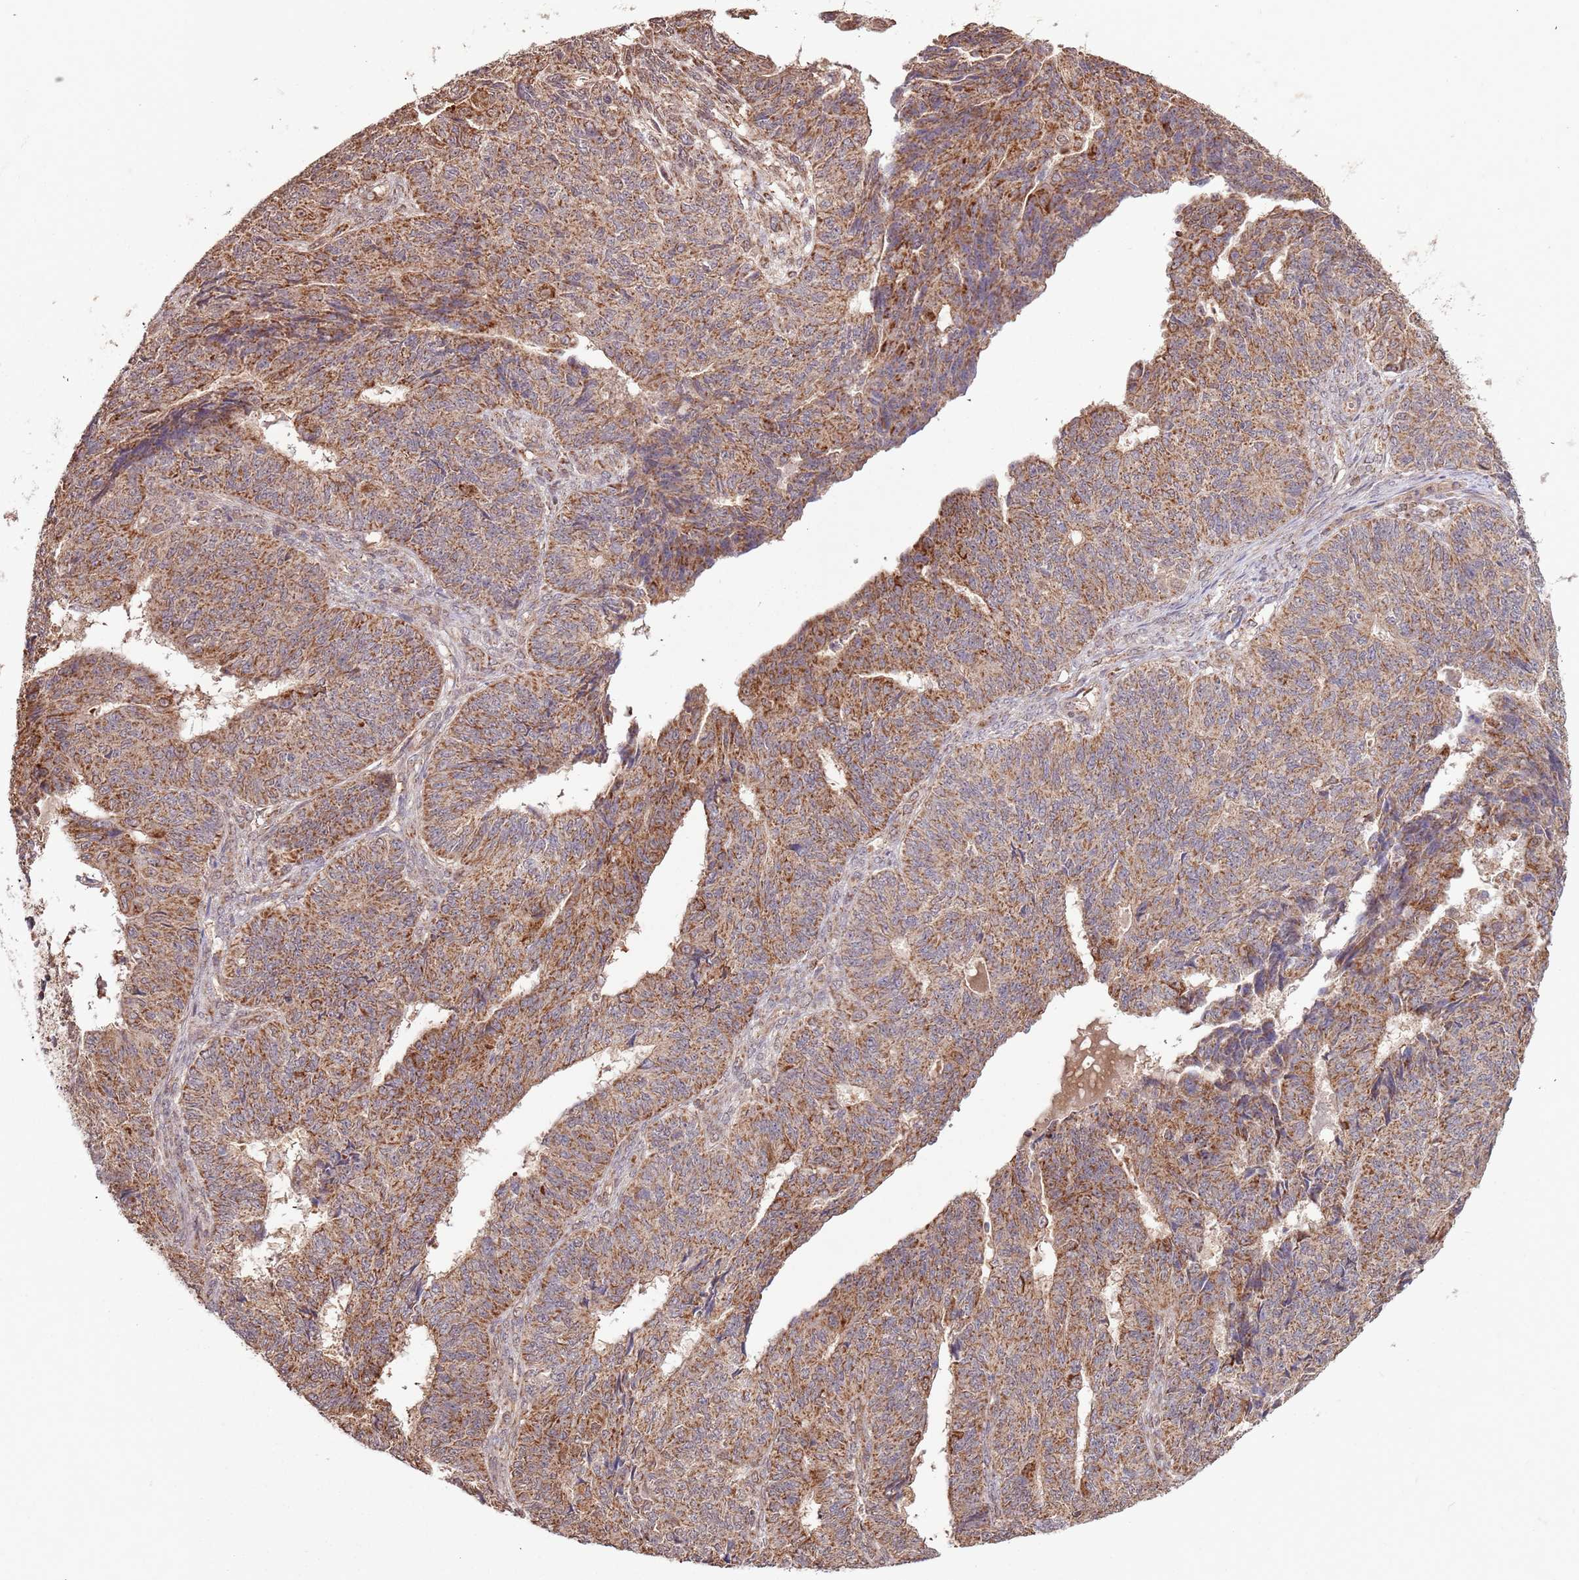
{"staining": {"intensity": "moderate", "quantity": ">75%", "location": "cytoplasmic/membranous"}, "tissue": "endometrial cancer", "cell_type": "Tumor cells", "image_type": "cancer", "snomed": [{"axis": "morphology", "description": "Adenocarcinoma, NOS"}, {"axis": "topography", "description": "Endometrium"}], "caption": "DAB immunohistochemical staining of endometrial cancer (adenocarcinoma) demonstrates moderate cytoplasmic/membranous protein positivity in approximately >75% of tumor cells.", "gene": "IL17RD", "patient": {"sex": "female", "age": 32}}